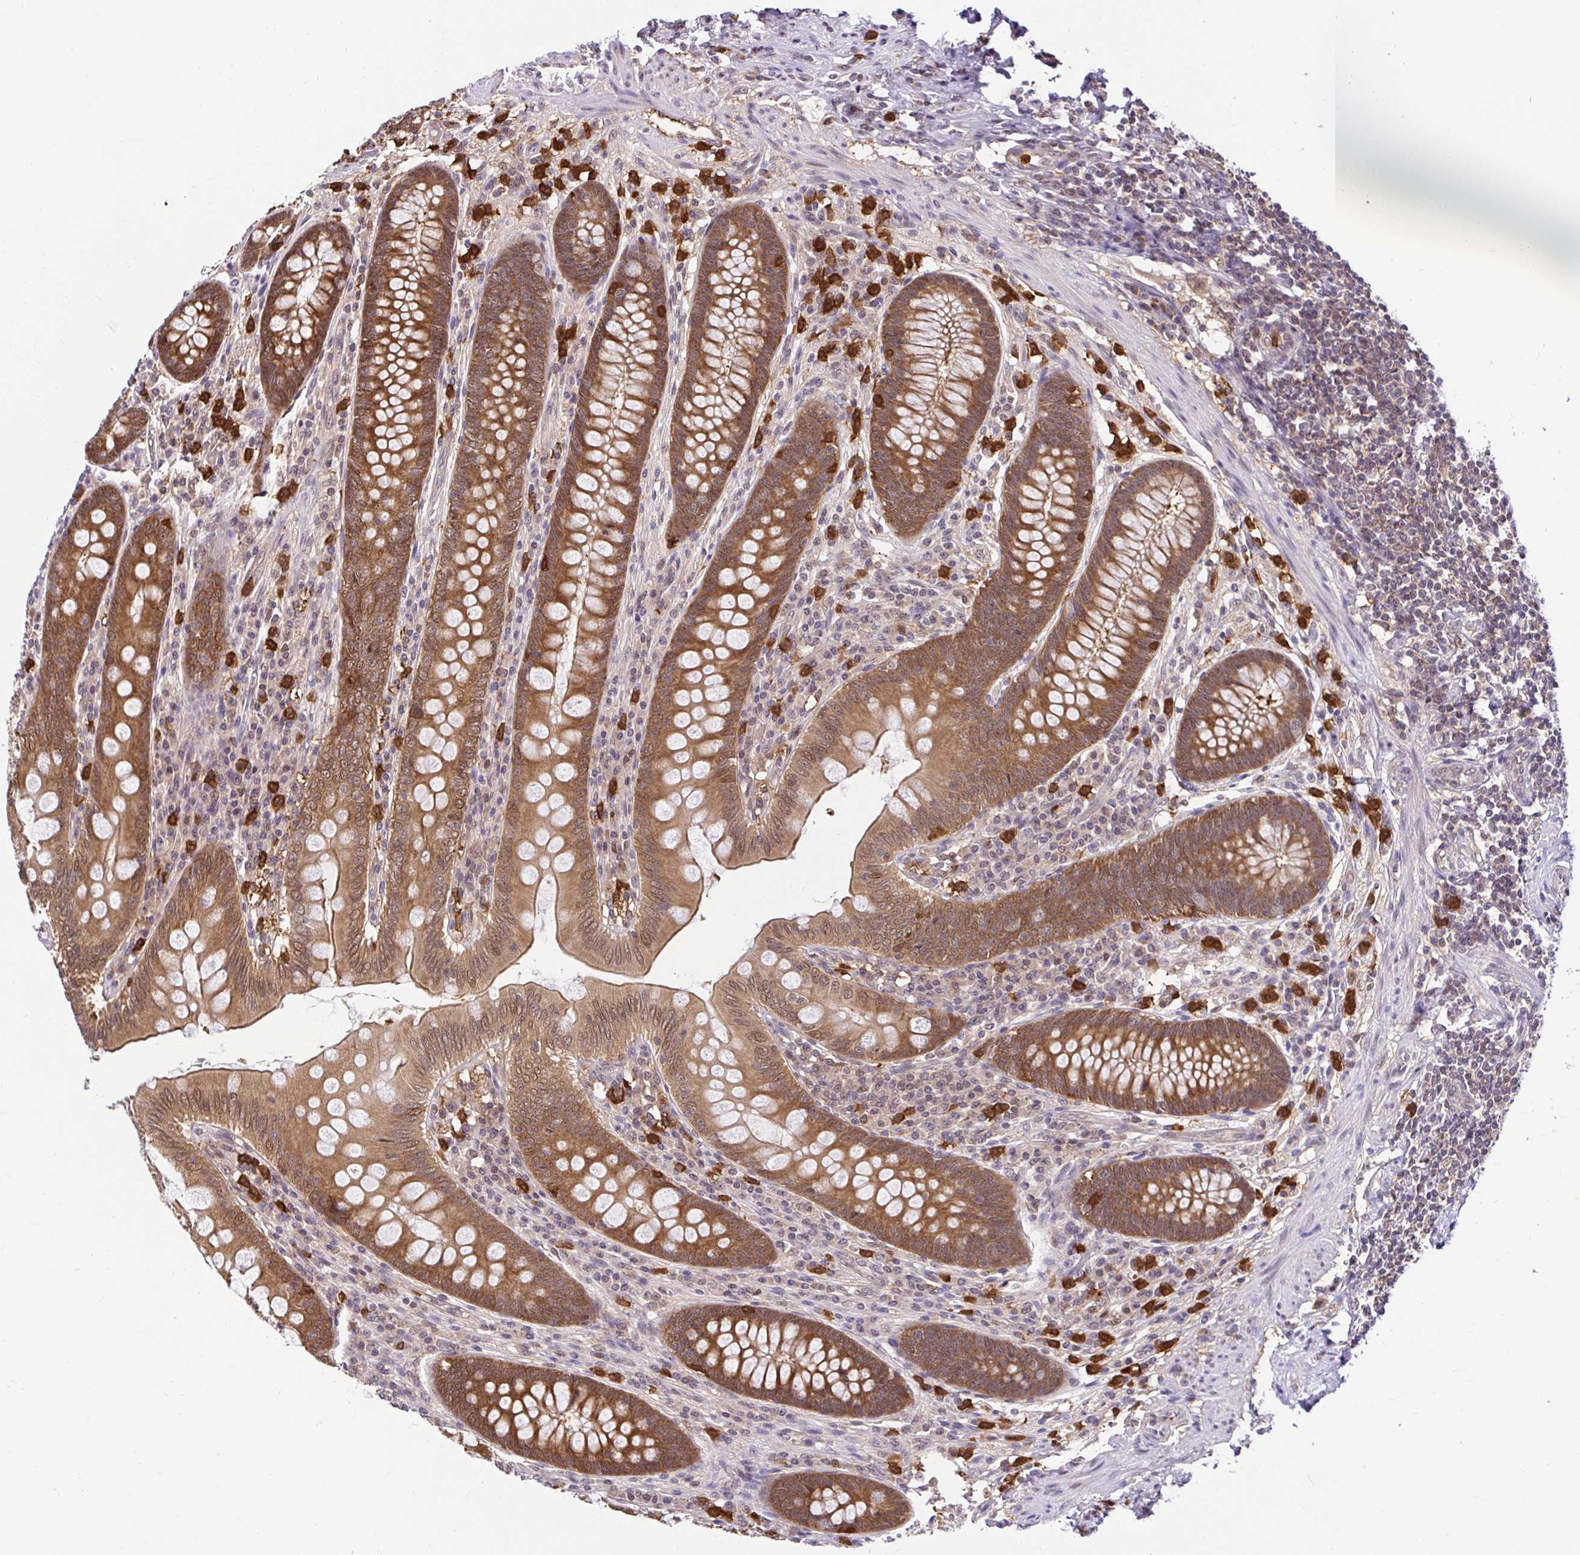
{"staining": {"intensity": "moderate", "quantity": ">75%", "location": "cytoplasmic/membranous,nuclear"}, "tissue": "appendix", "cell_type": "Glandular cells", "image_type": "normal", "snomed": [{"axis": "morphology", "description": "Normal tissue, NOS"}, {"axis": "topography", "description": "Appendix"}], "caption": "An image showing moderate cytoplasmic/membranous,nuclear positivity in approximately >75% of glandular cells in normal appendix, as visualized by brown immunohistochemical staining.", "gene": "PIN4", "patient": {"sex": "male", "age": 71}}